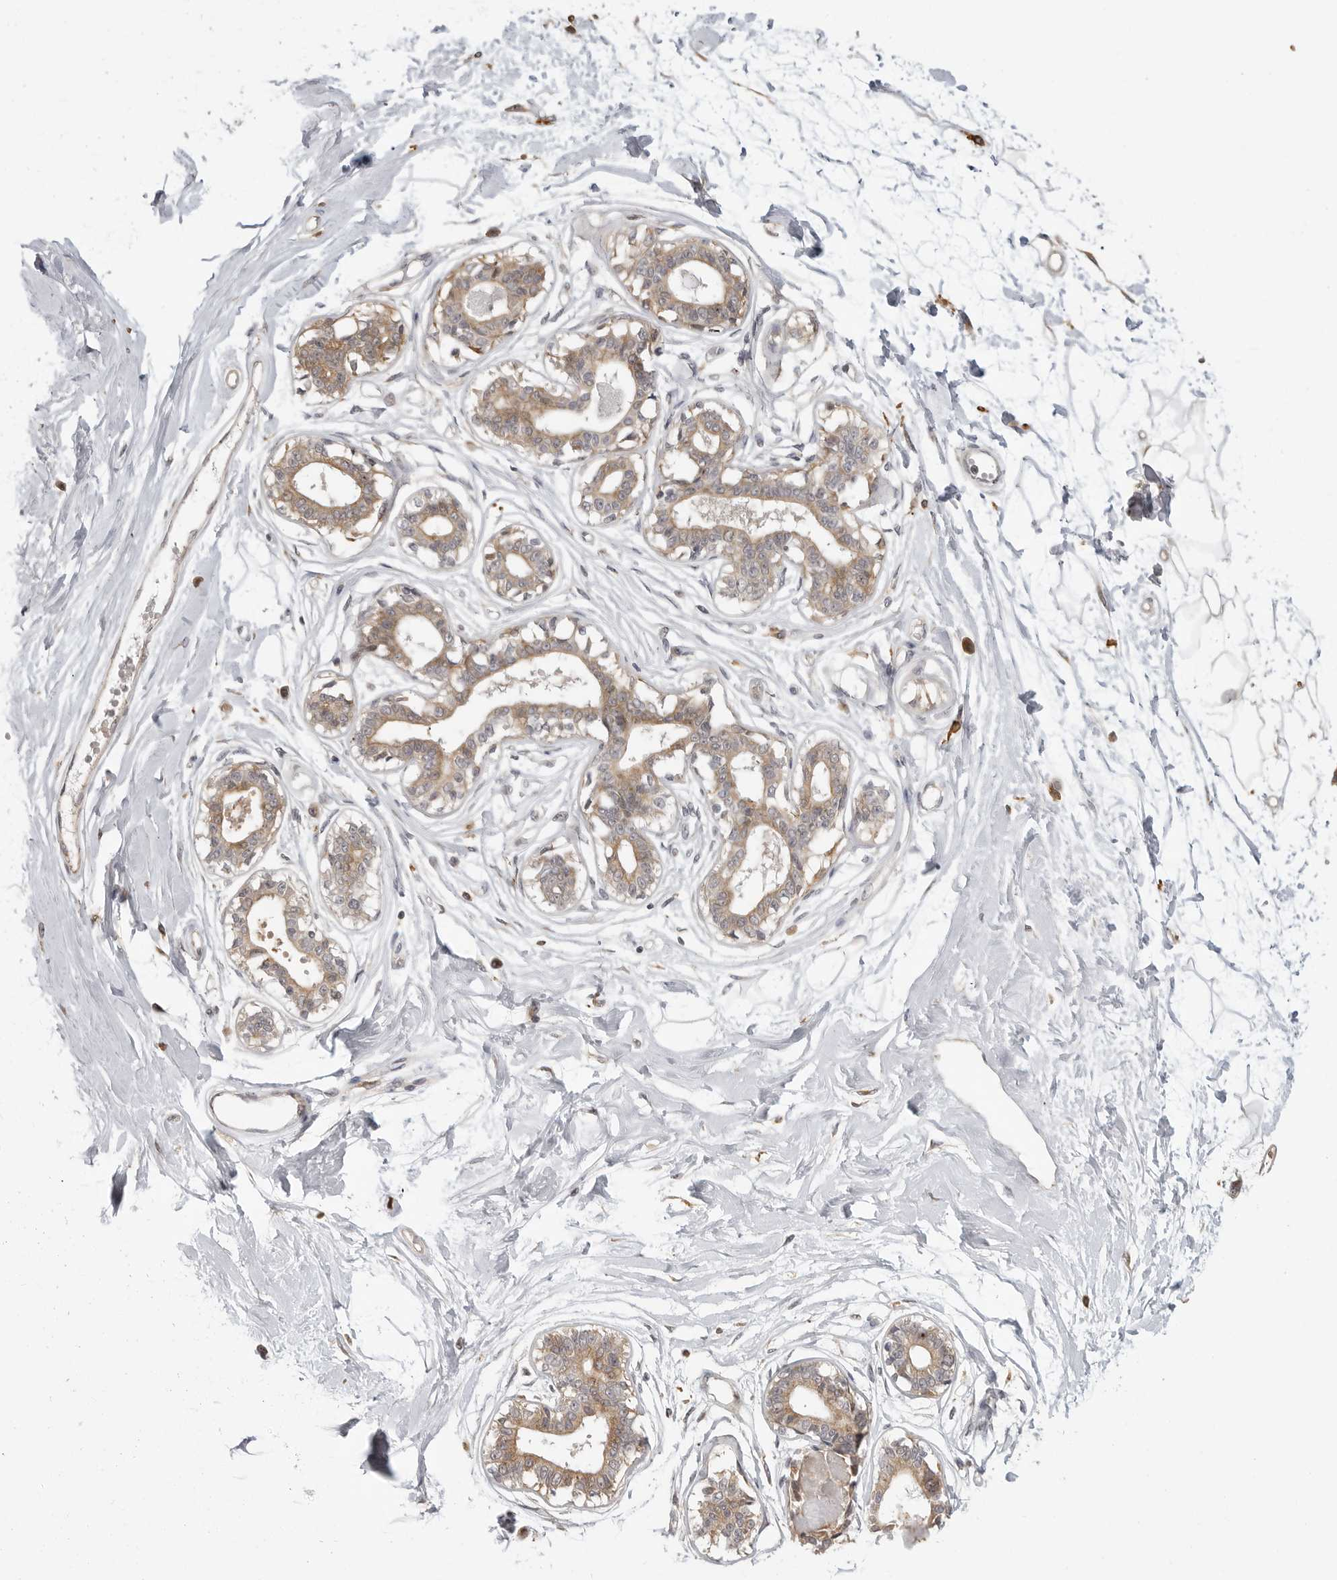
{"staining": {"intensity": "negative", "quantity": "none", "location": "none"}, "tissue": "breast", "cell_type": "Adipocytes", "image_type": "normal", "snomed": [{"axis": "morphology", "description": "Normal tissue, NOS"}, {"axis": "topography", "description": "Breast"}], "caption": "This is an immunohistochemistry photomicrograph of benign breast. There is no expression in adipocytes.", "gene": "IDO1", "patient": {"sex": "female", "age": 45}}